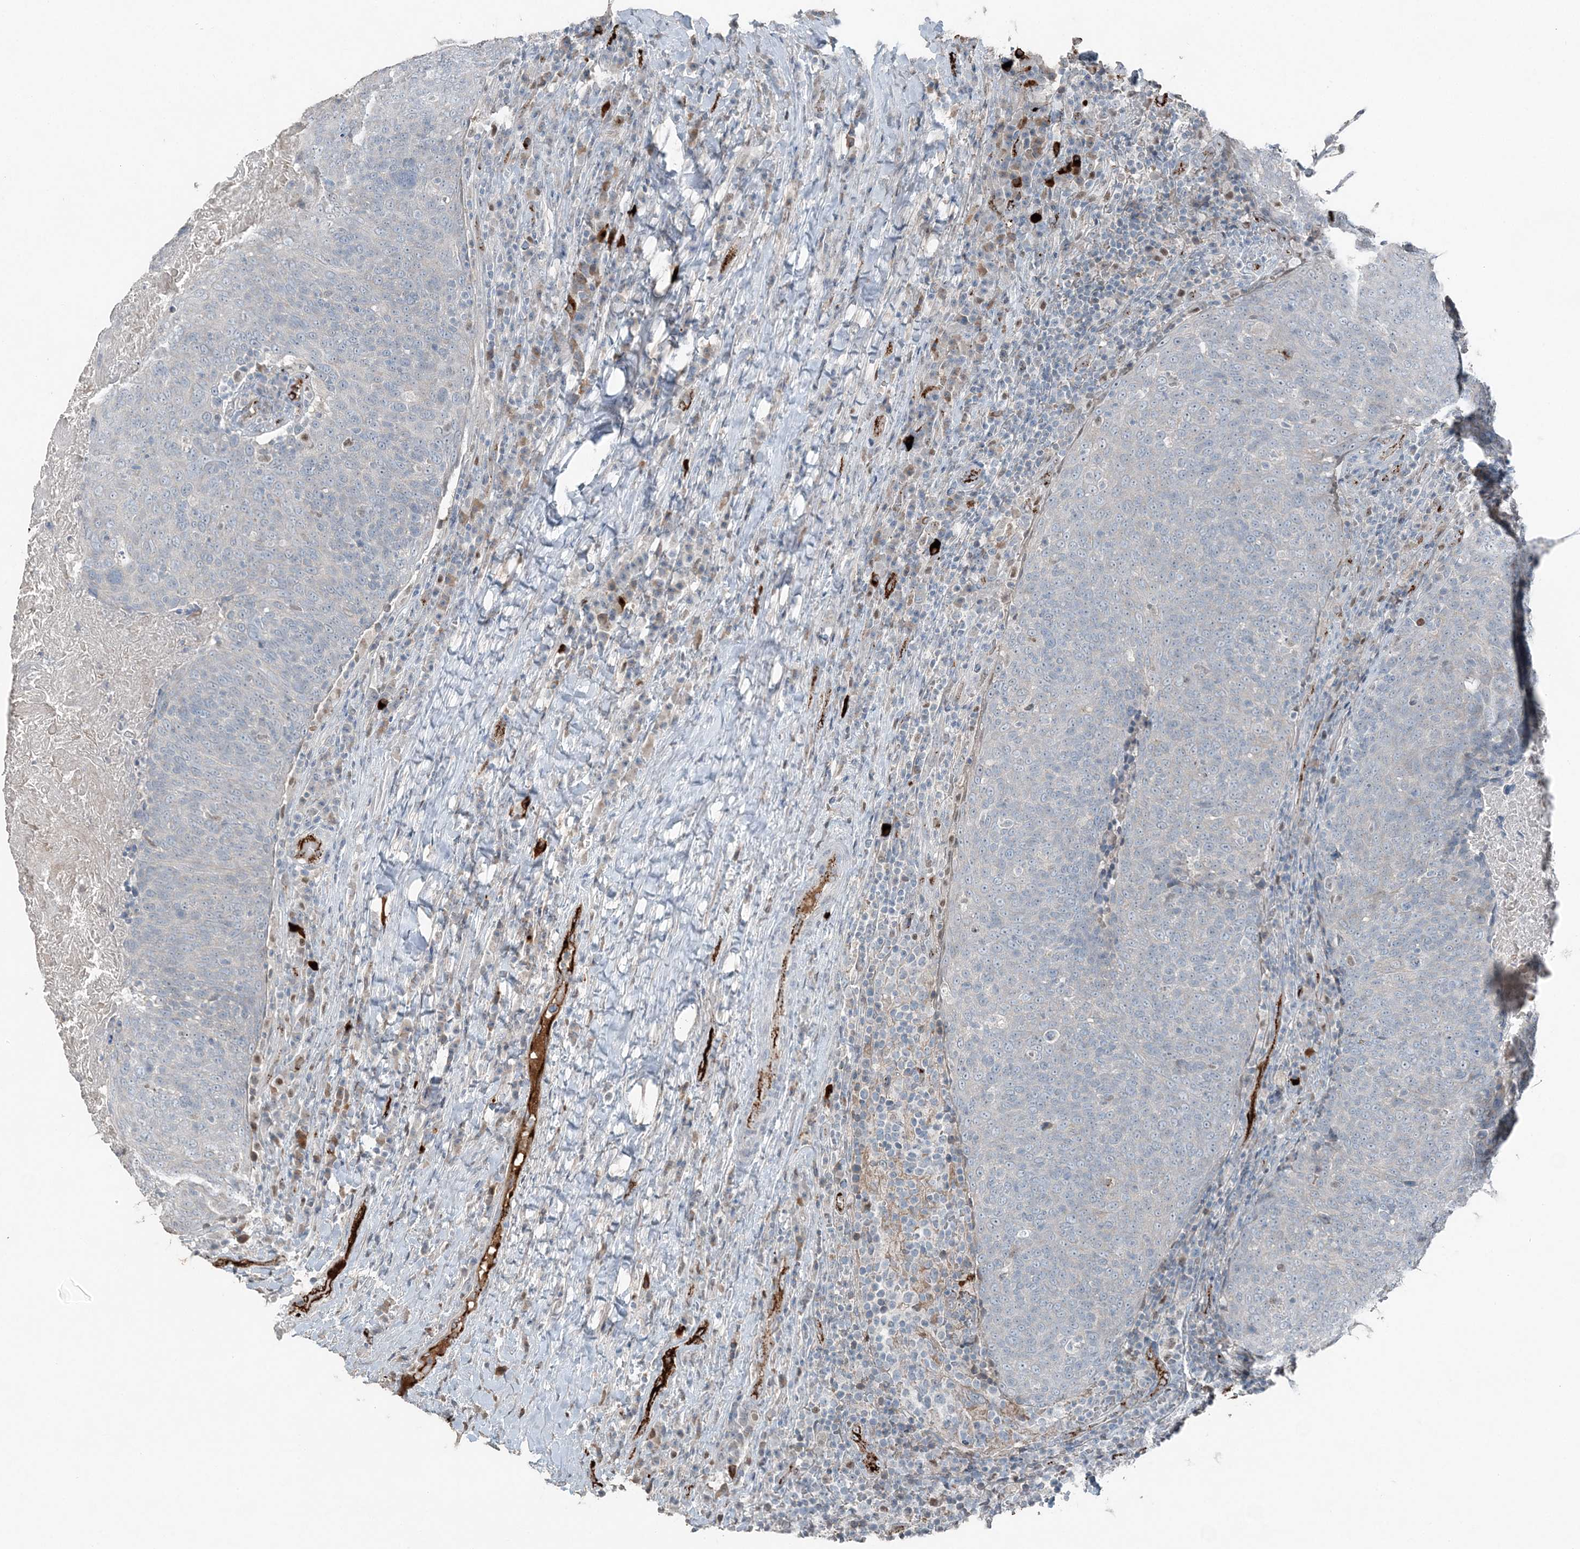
{"staining": {"intensity": "negative", "quantity": "none", "location": "none"}, "tissue": "head and neck cancer", "cell_type": "Tumor cells", "image_type": "cancer", "snomed": [{"axis": "morphology", "description": "Squamous cell carcinoma, NOS"}, {"axis": "morphology", "description": "Squamous cell carcinoma, metastatic, NOS"}, {"axis": "topography", "description": "Lymph node"}, {"axis": "topography", "description": "Head-Neck"}], "caption": "Tumor cells show no significant protein positivity in head and neck cancer.", "gene": "ELOVL7", "patient": {"sex": "male", "age": 62}}